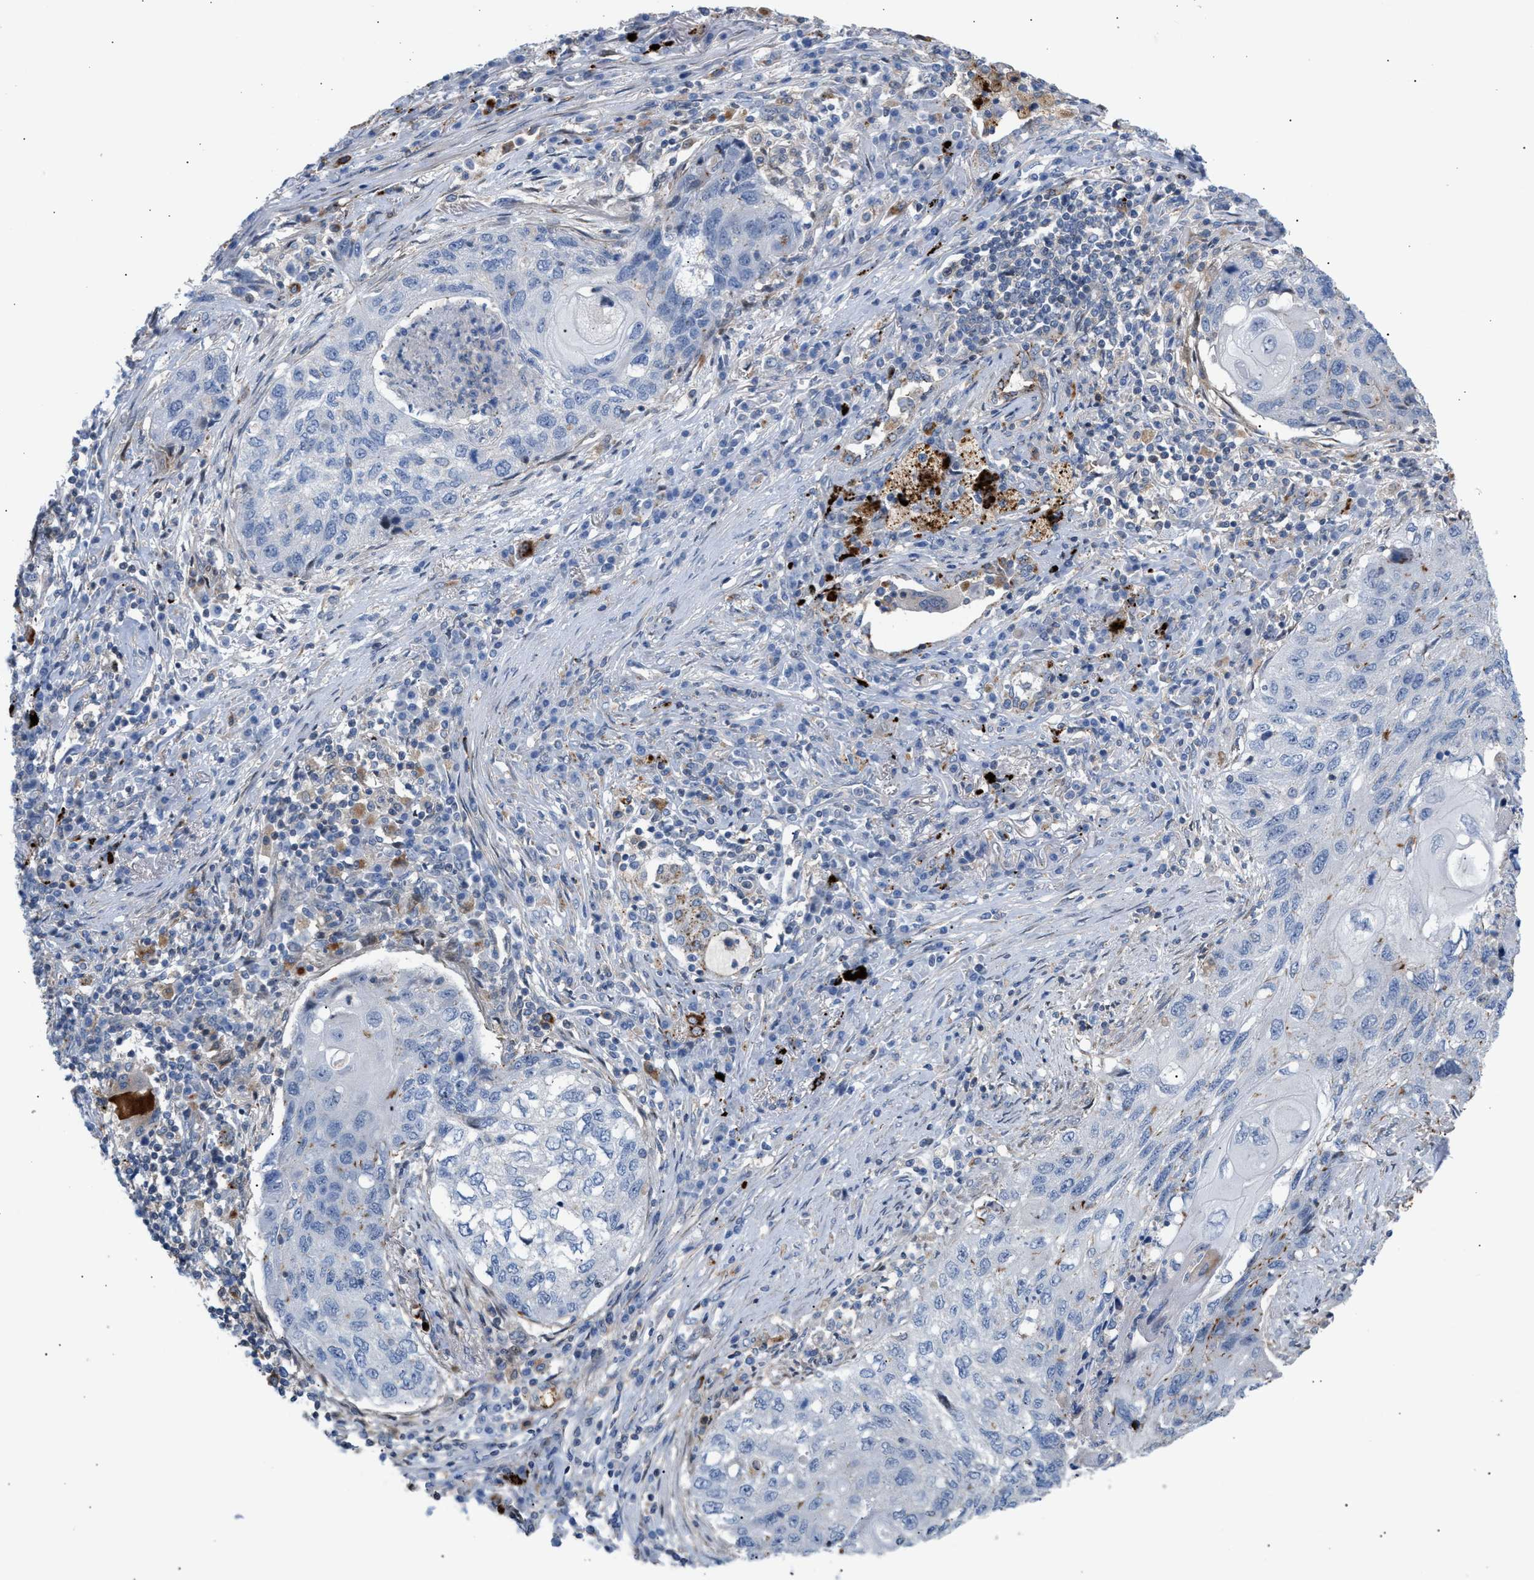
{"staining": {"intensity": "negative", "quantity": "none", "location": "none"}, "tissue": "lung cancer", "cell_type": "Tumor cells", "image_type": "cancer", "snomed": [{"axis": "morphology", "description": "Squamous cell carcinoma, NOS"}, {"axis": "topography", "description": "Lung"}], "caption": "Protein analysis of squamous cell carcinoma (lung) displays no significant staining in tumor cells.", "gene": "MBTD1", "patient": {"sex": "female", "age": 63}}